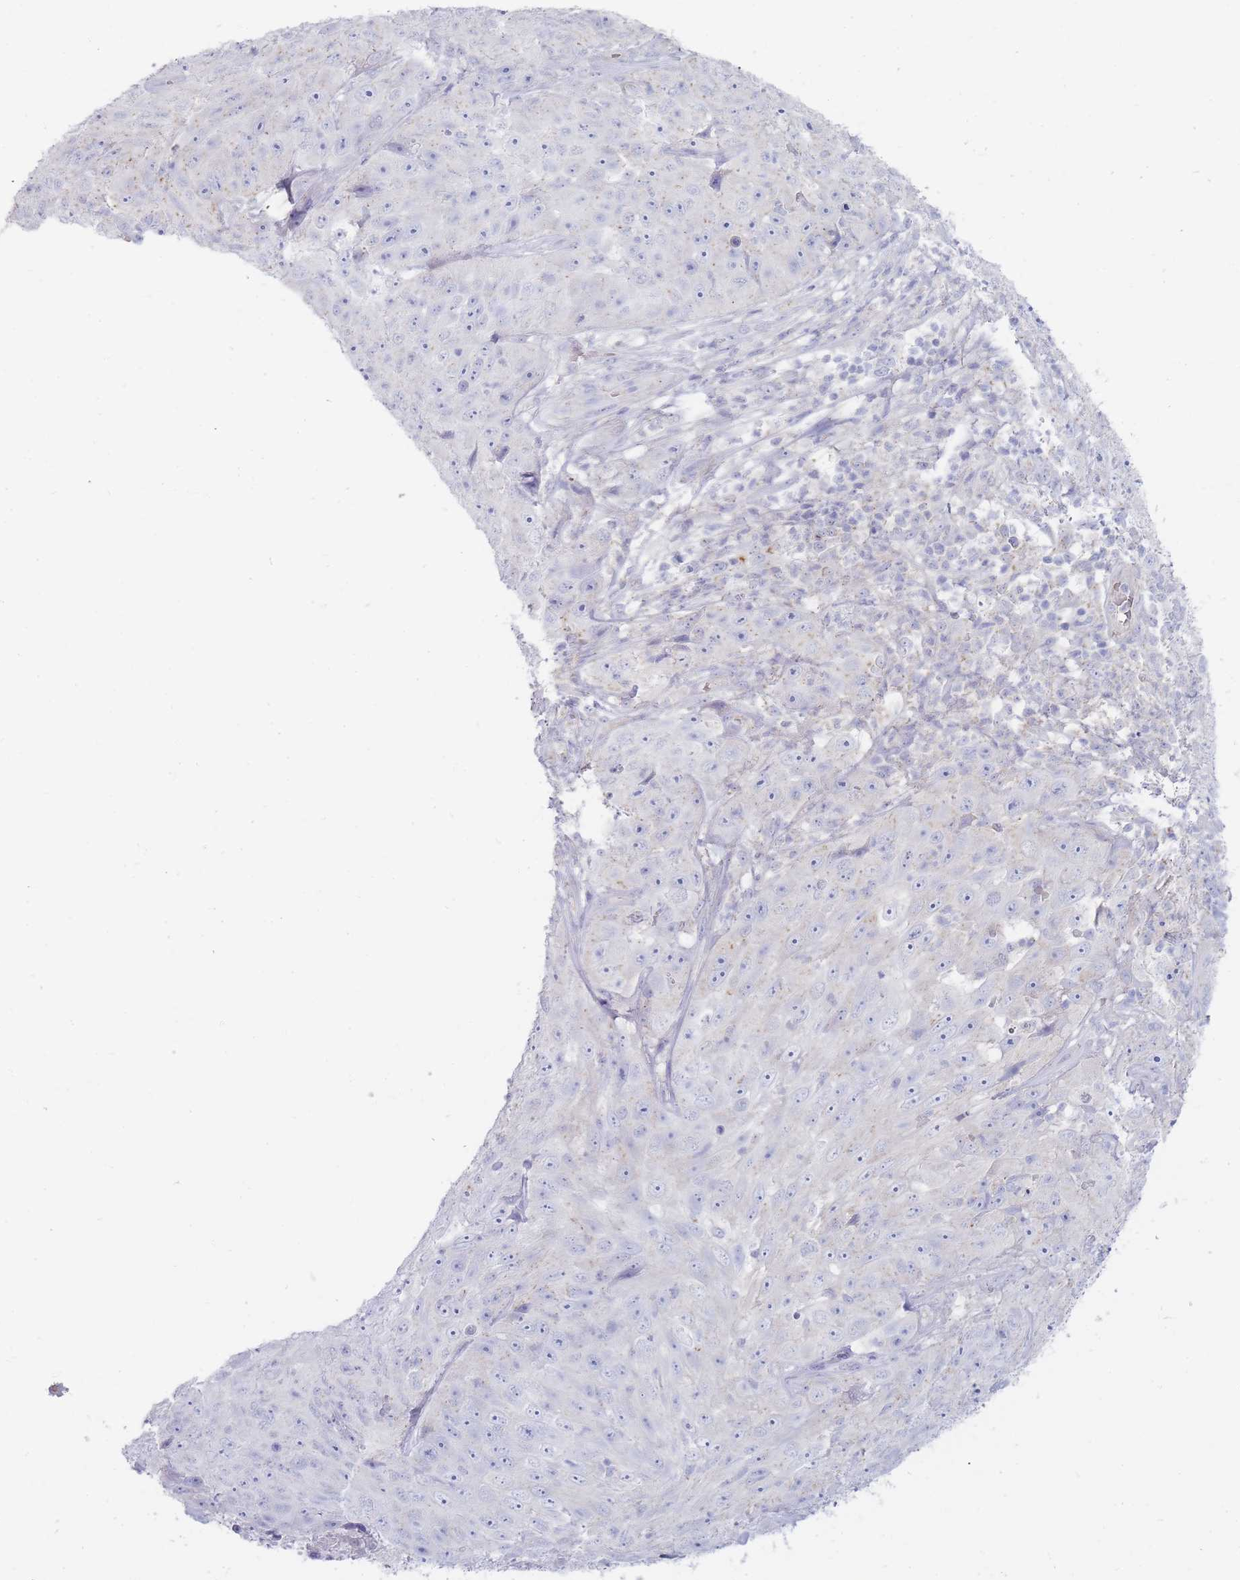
{"staining": {"intensity": "negative", "quantity": "none", "location": "none"}, "tissue": "skin cancer", "cell_type": "Tumor cells", "image_type": "cancer", "snomed": [{"axis": "morphology", "description": "Squamous cell carcinoma, NOS"}, {"axis": "topography", "description": "Skin"}], "caption": "DAB (3,3'-diaminobenzidine) immunohistochemical staining of human skin squamous cell carcinoma exhibits no significant staining in tumor cells.", "gene": "HBG2", "patient": {"sex": "female", "age": 87}}